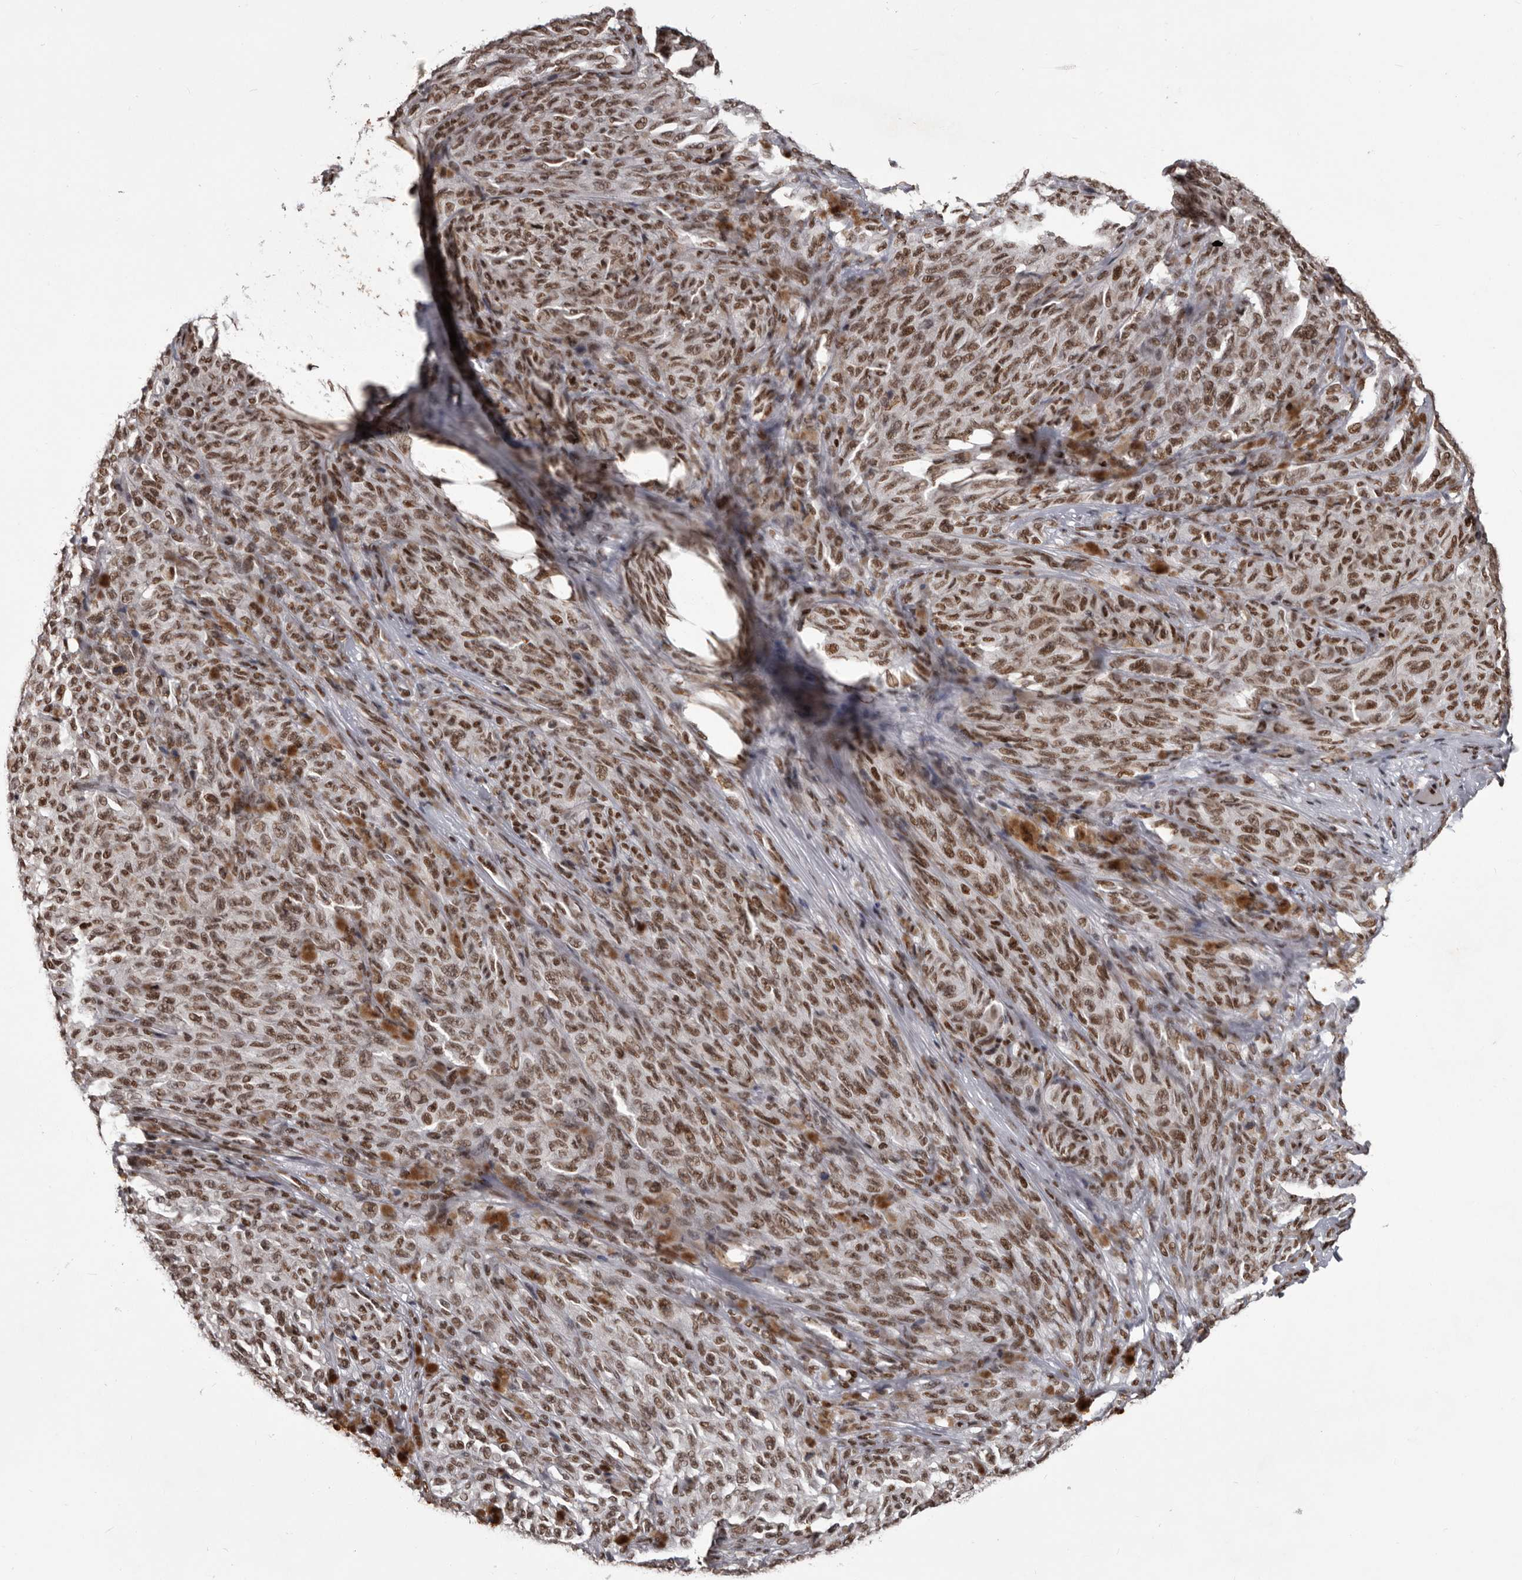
{"staining": {"intensity": "moderate", "quantity": ">75%", "location": "nuclear"}, "tissue": "melanoma", "cell_type": "Tumor cells", "image_type": "cancer", "snomed": [{"axis": "morphology", "description": "Malignant melanoma, NOS"}, {"axis": "topography", "description": "Skin"}], "caption": "Human melanoma stained with a brown dye reveals moderate nuclear positive positivity in about >75% of tumor cells.", "gene": "NUMA1", "patient": {"sex": "female", "age": 82}}